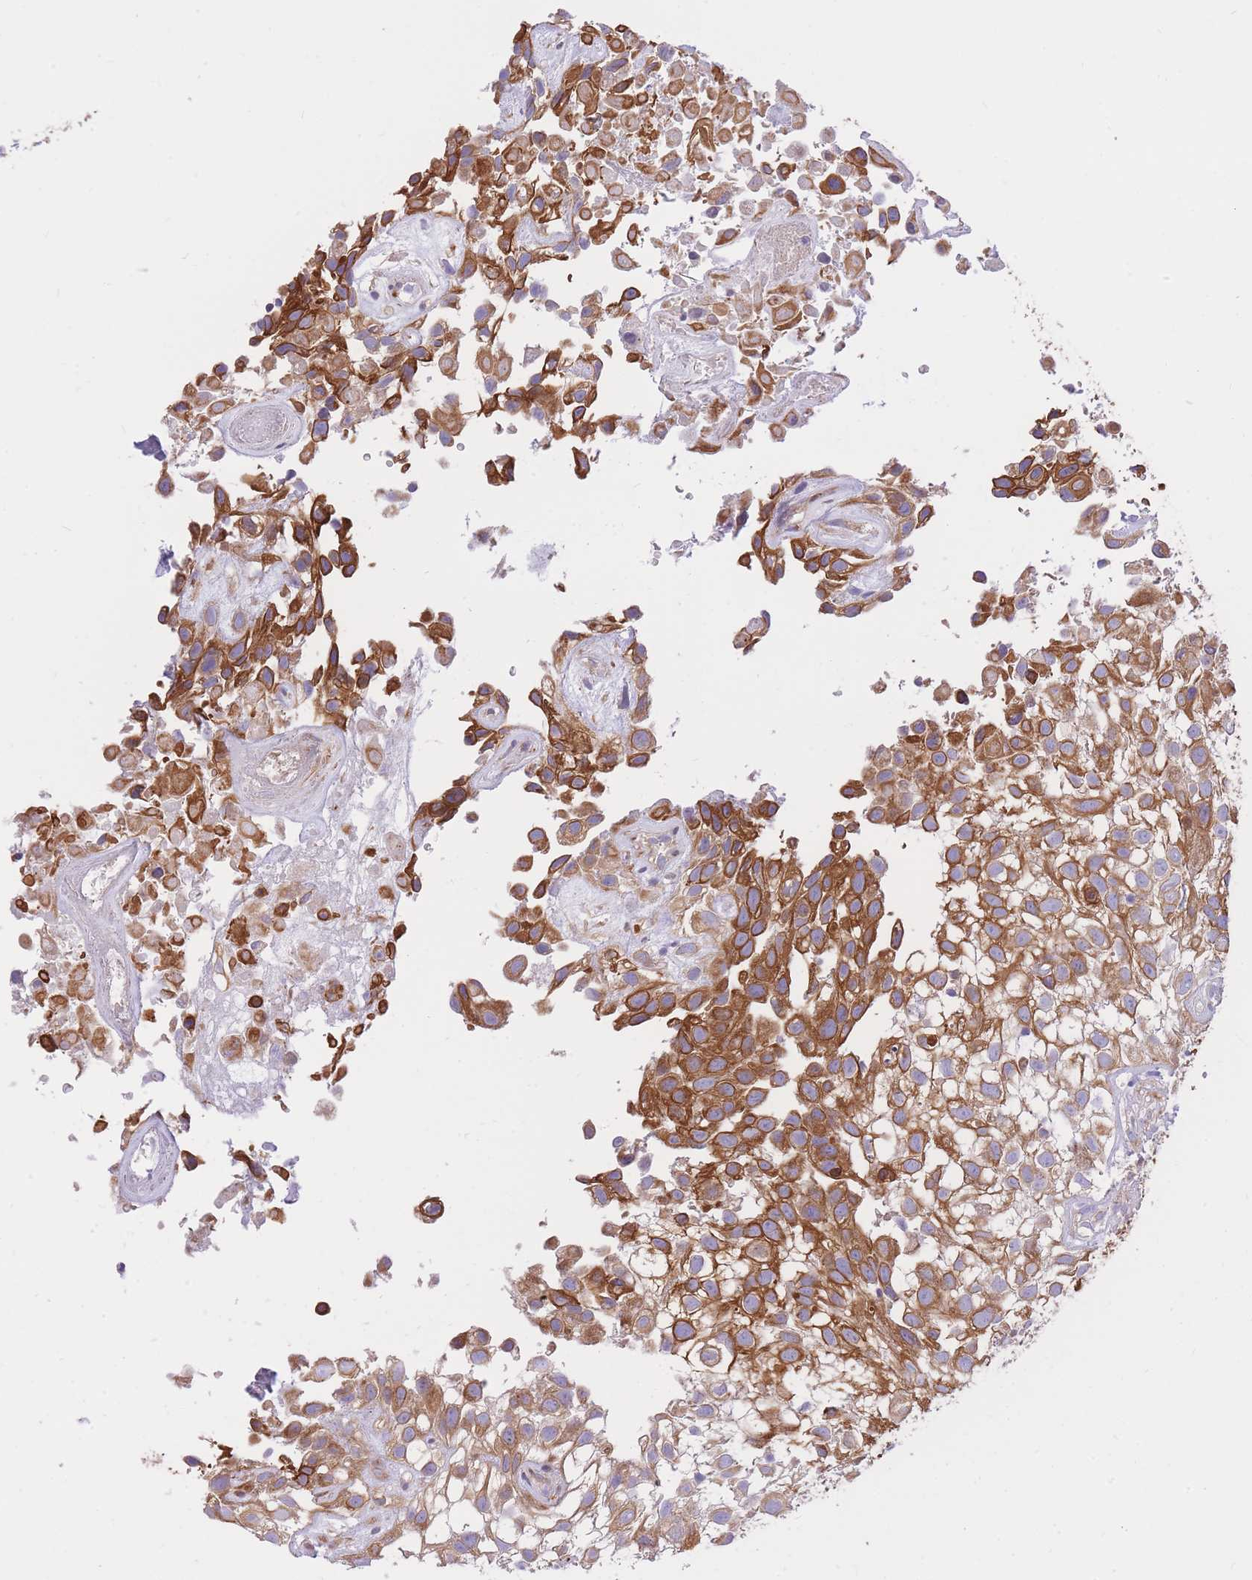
{"staining": {"intensity": "strong", "quantity": ">75%", "location": "cytoplasmic/membranous"}, "tissue": "urothelial cancer", "cell_type": "Tumor cells", "image_type": "cancer", "snomed": [{"axis": "morphology", "description": "Urothelial carcinoma, High grade"}, {"axis": "topography", "description": "Urinary bladder"}], "caption": "Urothelial cancer stained for a protein shows strong cytoplasmic/membranous positivity in tumor cells. Using DAB (brown) and hematoxylin (blue) stains, captured at high magnification using brightfield microscopy.", "gene": "GBP7", "patient": {"sex": "male", "age": 56}}